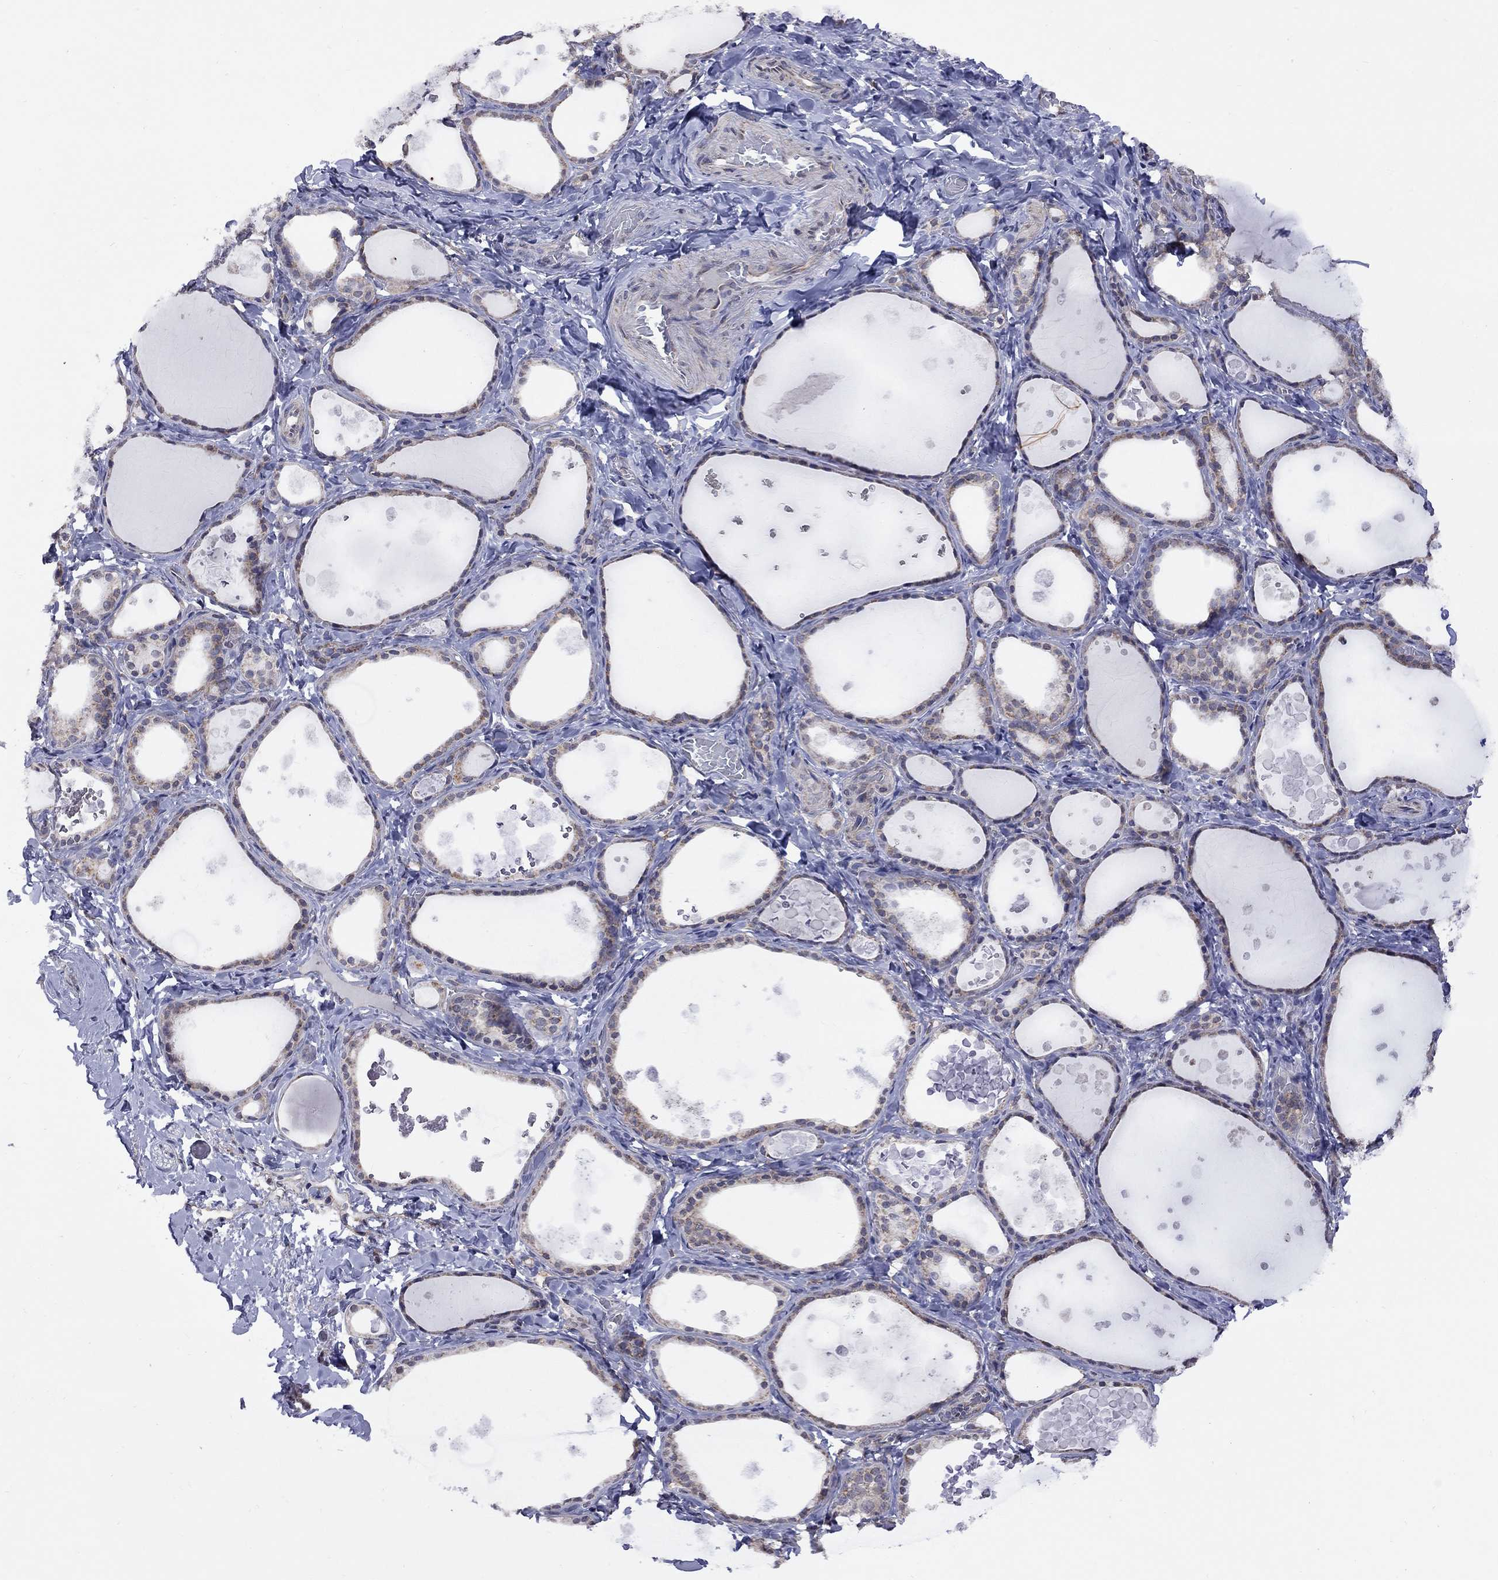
{"staining": {"intensity": "moderate", "quantity": ">75%", "location": "cytoplasmic/membranous"}, "tissue": "thyroid gland", "cell_type": "Glandular cells", "image_type": "normal", "snomed": [{"axis": "morphology", "description": "Normal tissue, NOS"}, {"axis": "topography", "description": "Thyroid gland"}], "caption": "Immunohistochemistry of benign human thyroid gland shows medium levels of moderate cytoplasmic/membranous positivity in about >75% of glandular cells. (DAB IHC, brown staining for protein, blue staining for nuclei).", "gene": "NDUFB1", "patient": {"sex": "female", "age": 56}}